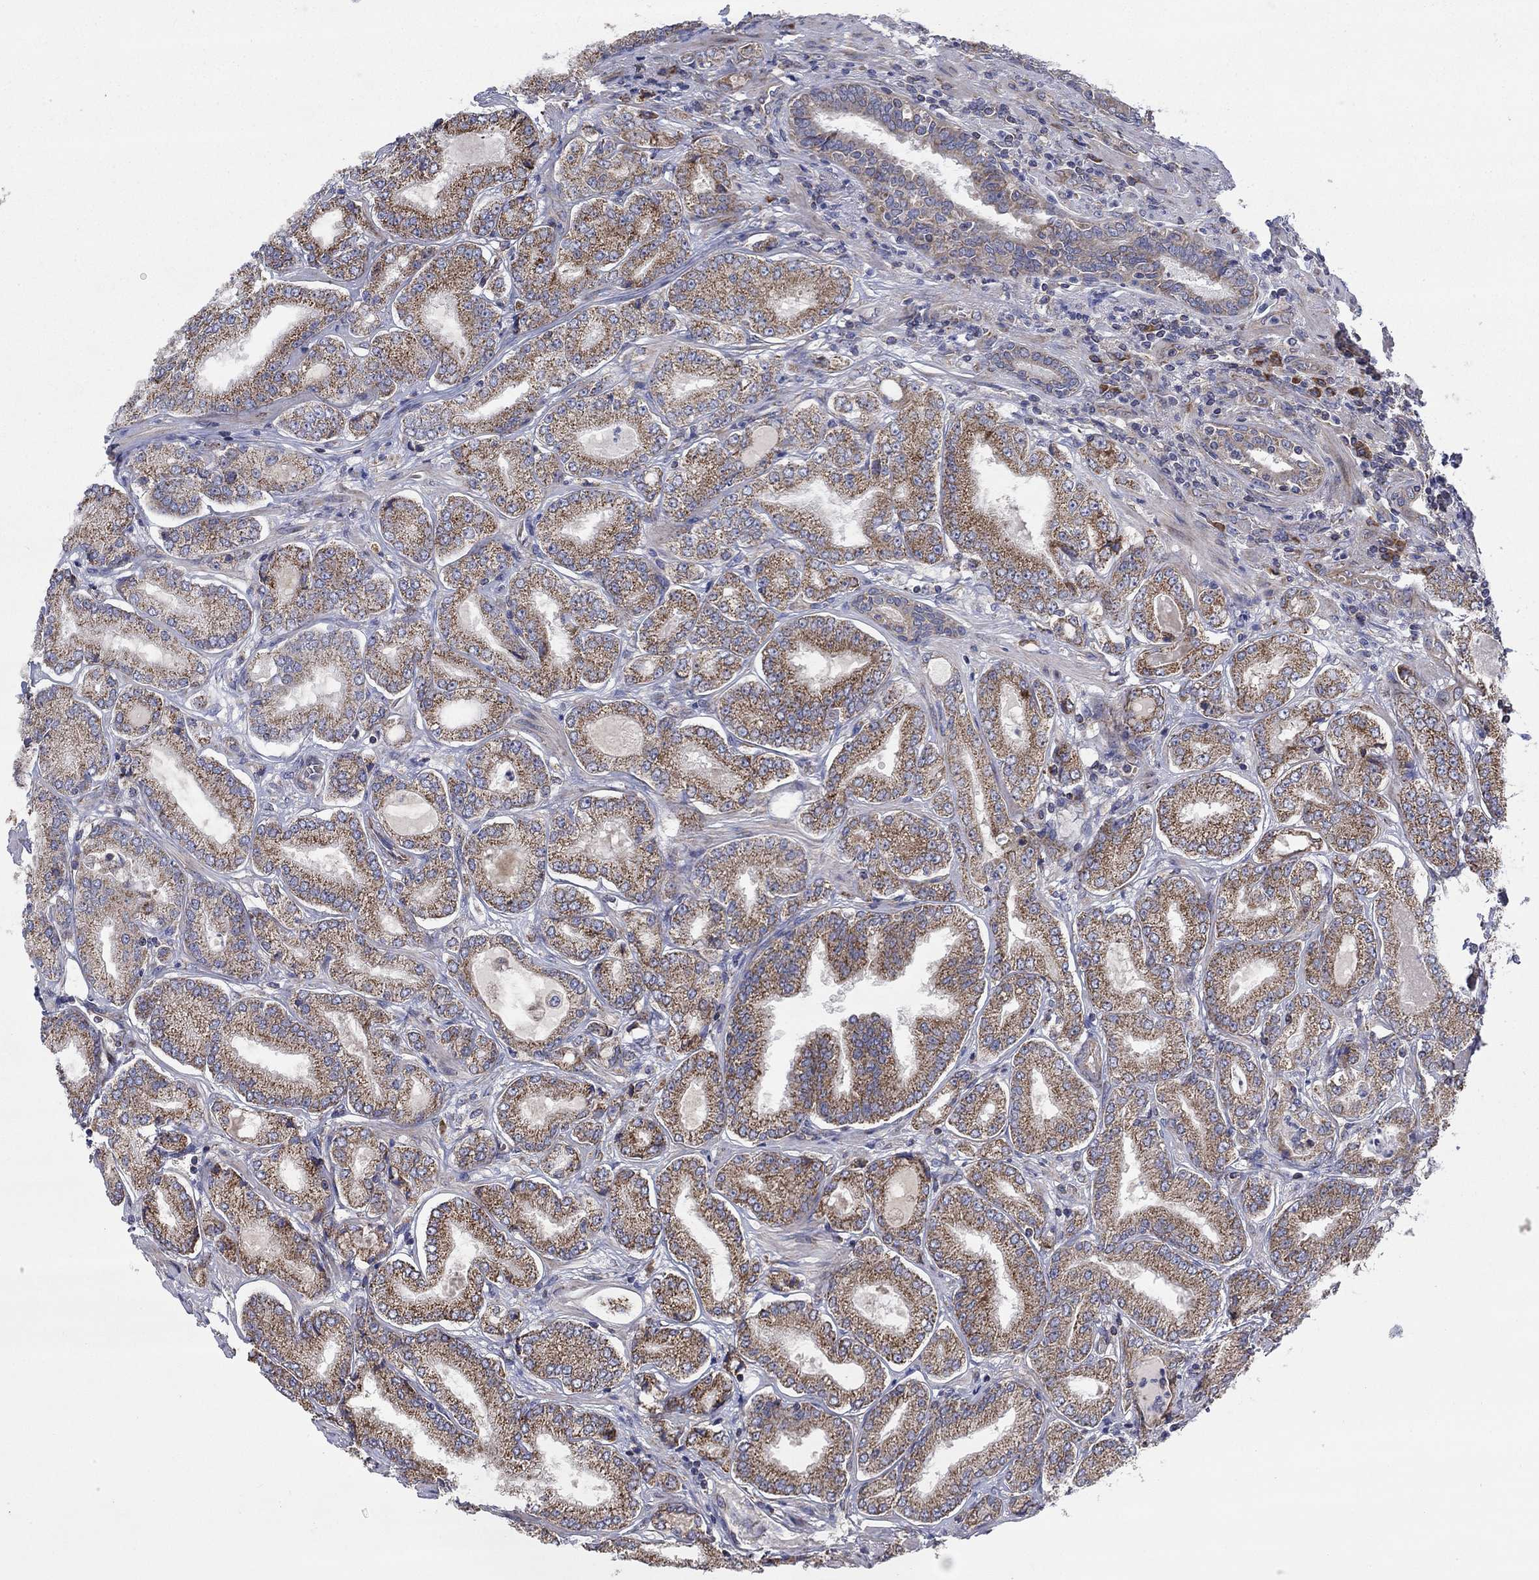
{"staining": {"intensity": "moderate", "quantity": "25%-75%", "location": "cytoplasmic/membranous"}, "tissue": "prostate cancer", "cell_type": "Tumor cells", "image_type": "cancer", "snomed": [{"axis": "morphology", "description": "Adenocarcinoma, NOS"}, {"axis": "topography", "description": "Prostate"}], "caption": "Human adenocarcinoma (prostate) stained with a protein marker displays moderate staining in tumor cells.", "gene": "RPLP0", "patient": {"sex": "male", "age": 65}}